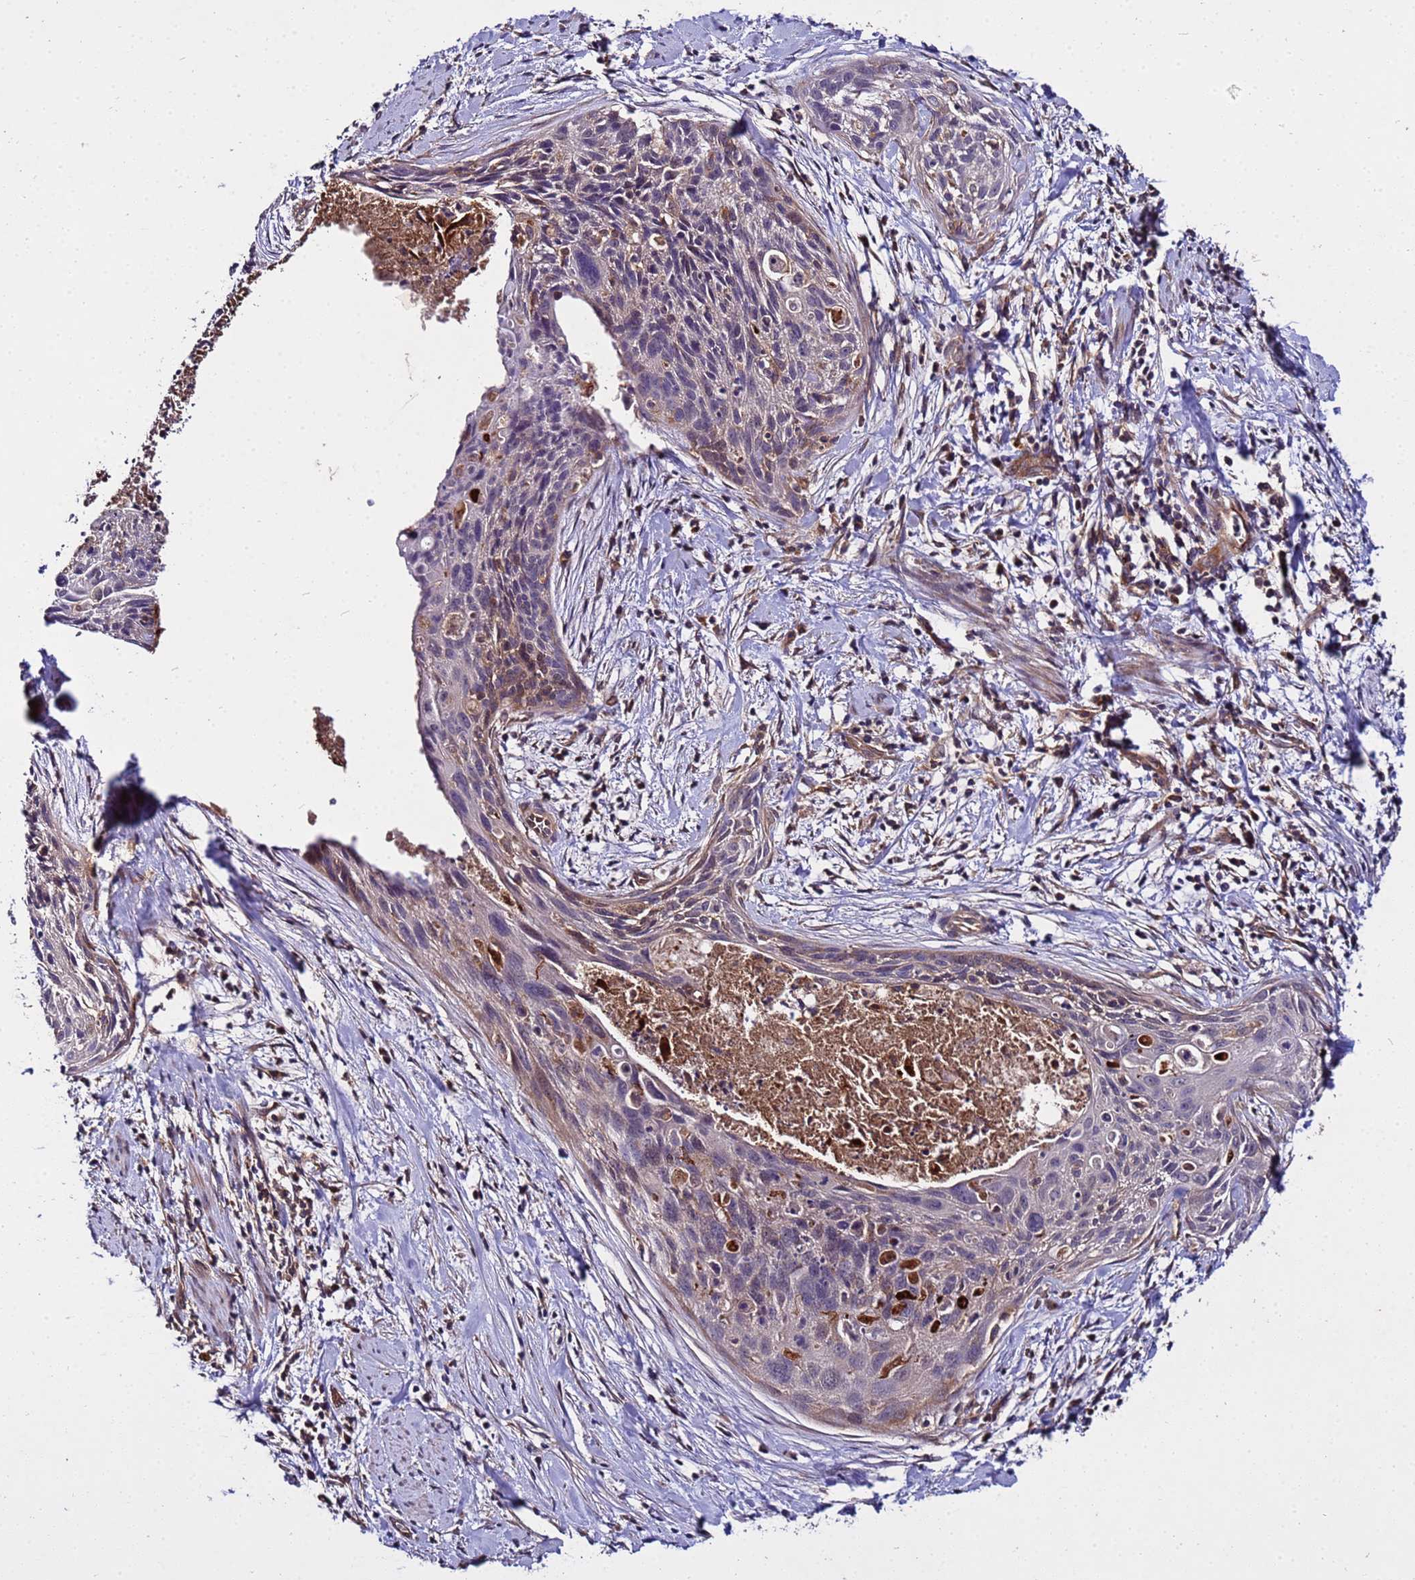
{"staining": {"intensity": "moderate", "quantity": "25%-75%", "location": "cytoplasmic/membranous"}, "tissue": "cervical cancer", "cell_type": "Tumor cells", "image_type": "cancer", "snomed": [{"axis": "morphology", "description": "Squamous cell carcinoma, NOS"}, {"axis": "topography", "description": "Cervix"}], "caption": "An image showing moderate cytoplasmic/membranous positivity in about 25%-75% of tumor cells in cervical cancer, as visualized by brown immunohistochemical staining.", "gene": "GSPT2", "patient": {"sex": "female", "age": 55}}